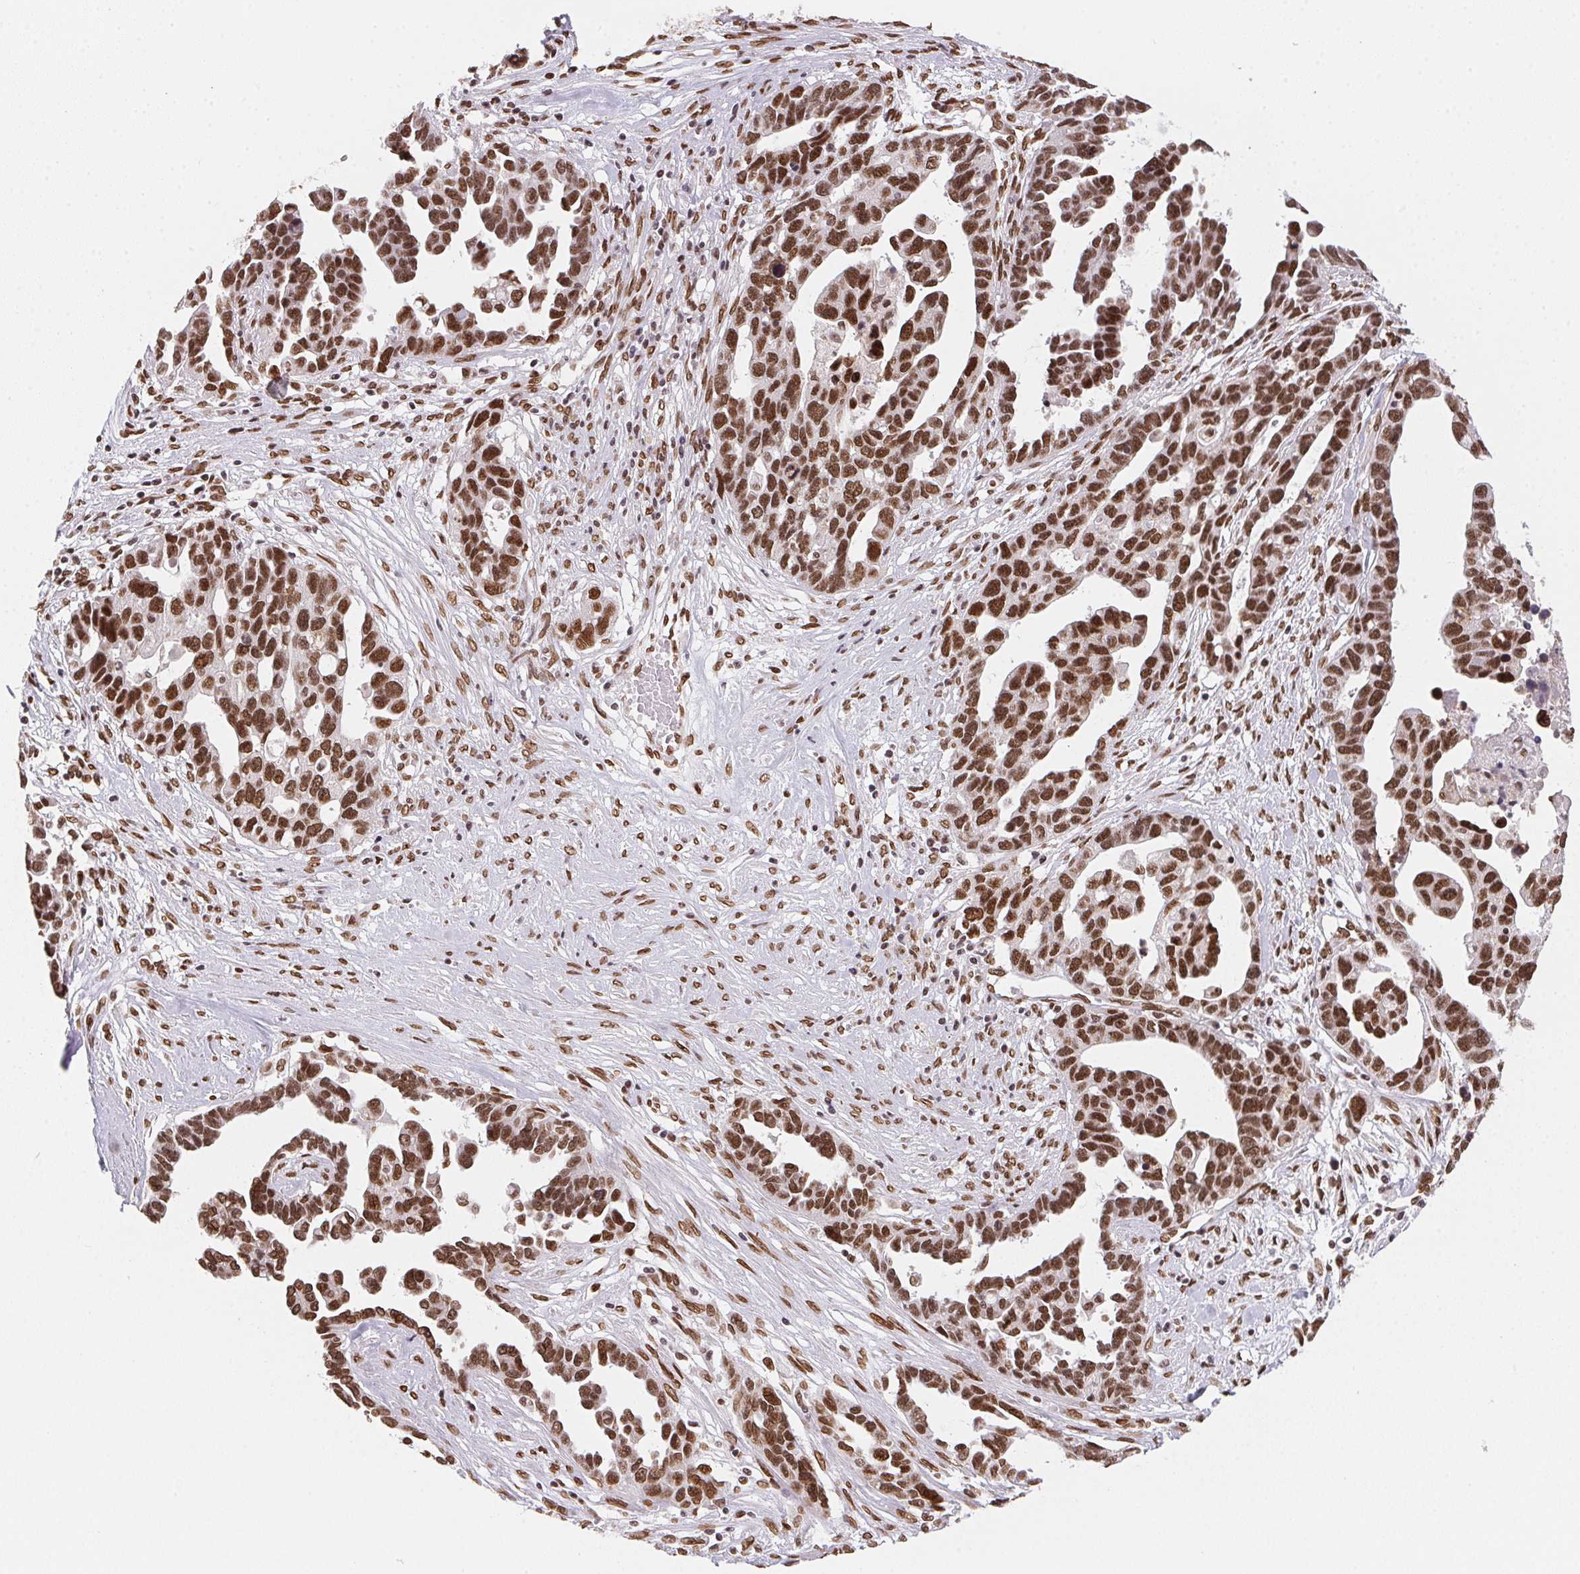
{"staining": {"intensity": "strong", "quantity": ">75%", "location": "nuclear"}, "tissue": "ovarian cancer", "cell_type": "Tumor cells", "image_type": "cancer", "snomed": [{"axis": "morphology", "description": "Cystadenocarcinoma, serous, NOS"}, {"axis": "topography", "description": "Ovary"}], "caption": "This is an image of IHC staining of serous cystadenocarcinoma (ovarian), which shows strong expression in the nuclear of tumor cells.", "gene": "SAP30BP", "patient": {"sex": "female", "age": 54}}